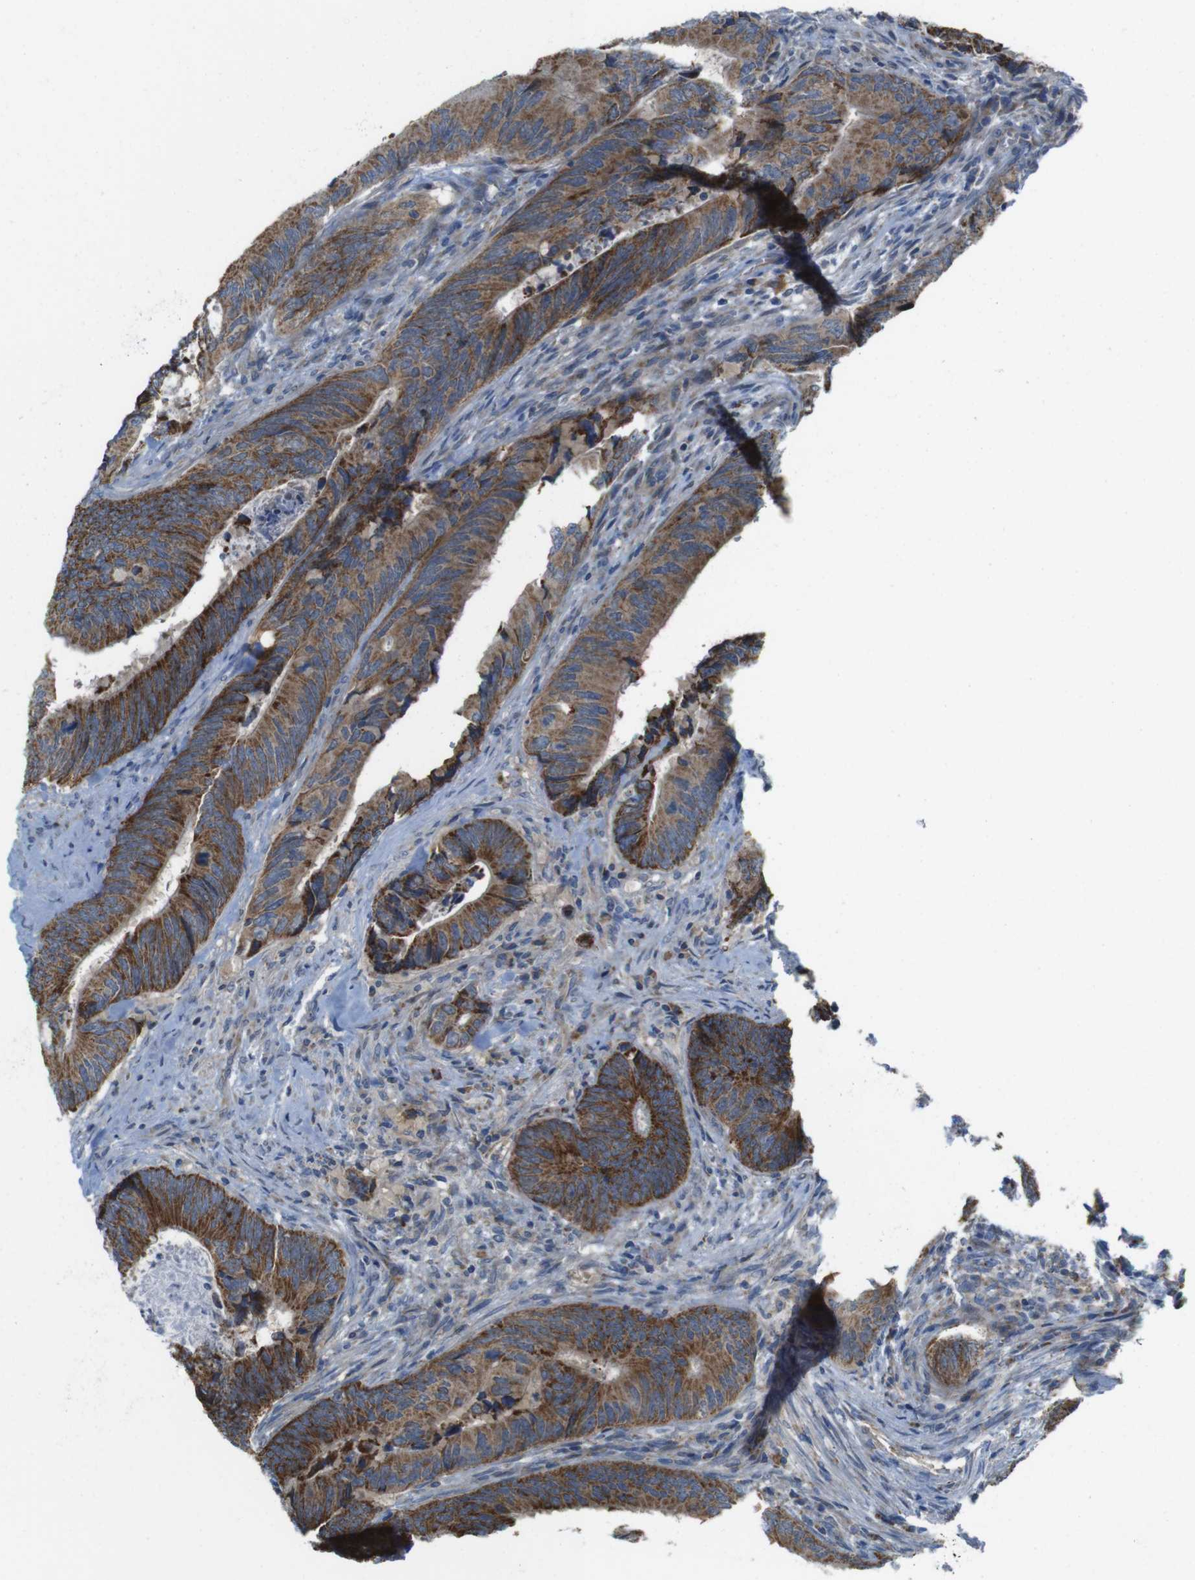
{"staining": {"intensity": "strong", "quantity": ">75%", "location": "cytoplasmic/membranous"}, "tissue": "colorectal cancer", "cell_type": "Tumor cells", "image_type": "cancer", "snomed": [{"axis": "morphology", "description": "Normal tissue, NOS"}, {"axis": "morphology", "description": "Adenocarcinoma, NOS"}, {"axis": "topography", "description": "Colon"}], "caption": "Protein expression analysis of human colorectal adenocarcinoma reveals strong cytoplasmic/membranous positivity in about >75% of tumor cells.", "gene": "MARCHF1", "patient": {"sex": "male", "age": 56}}